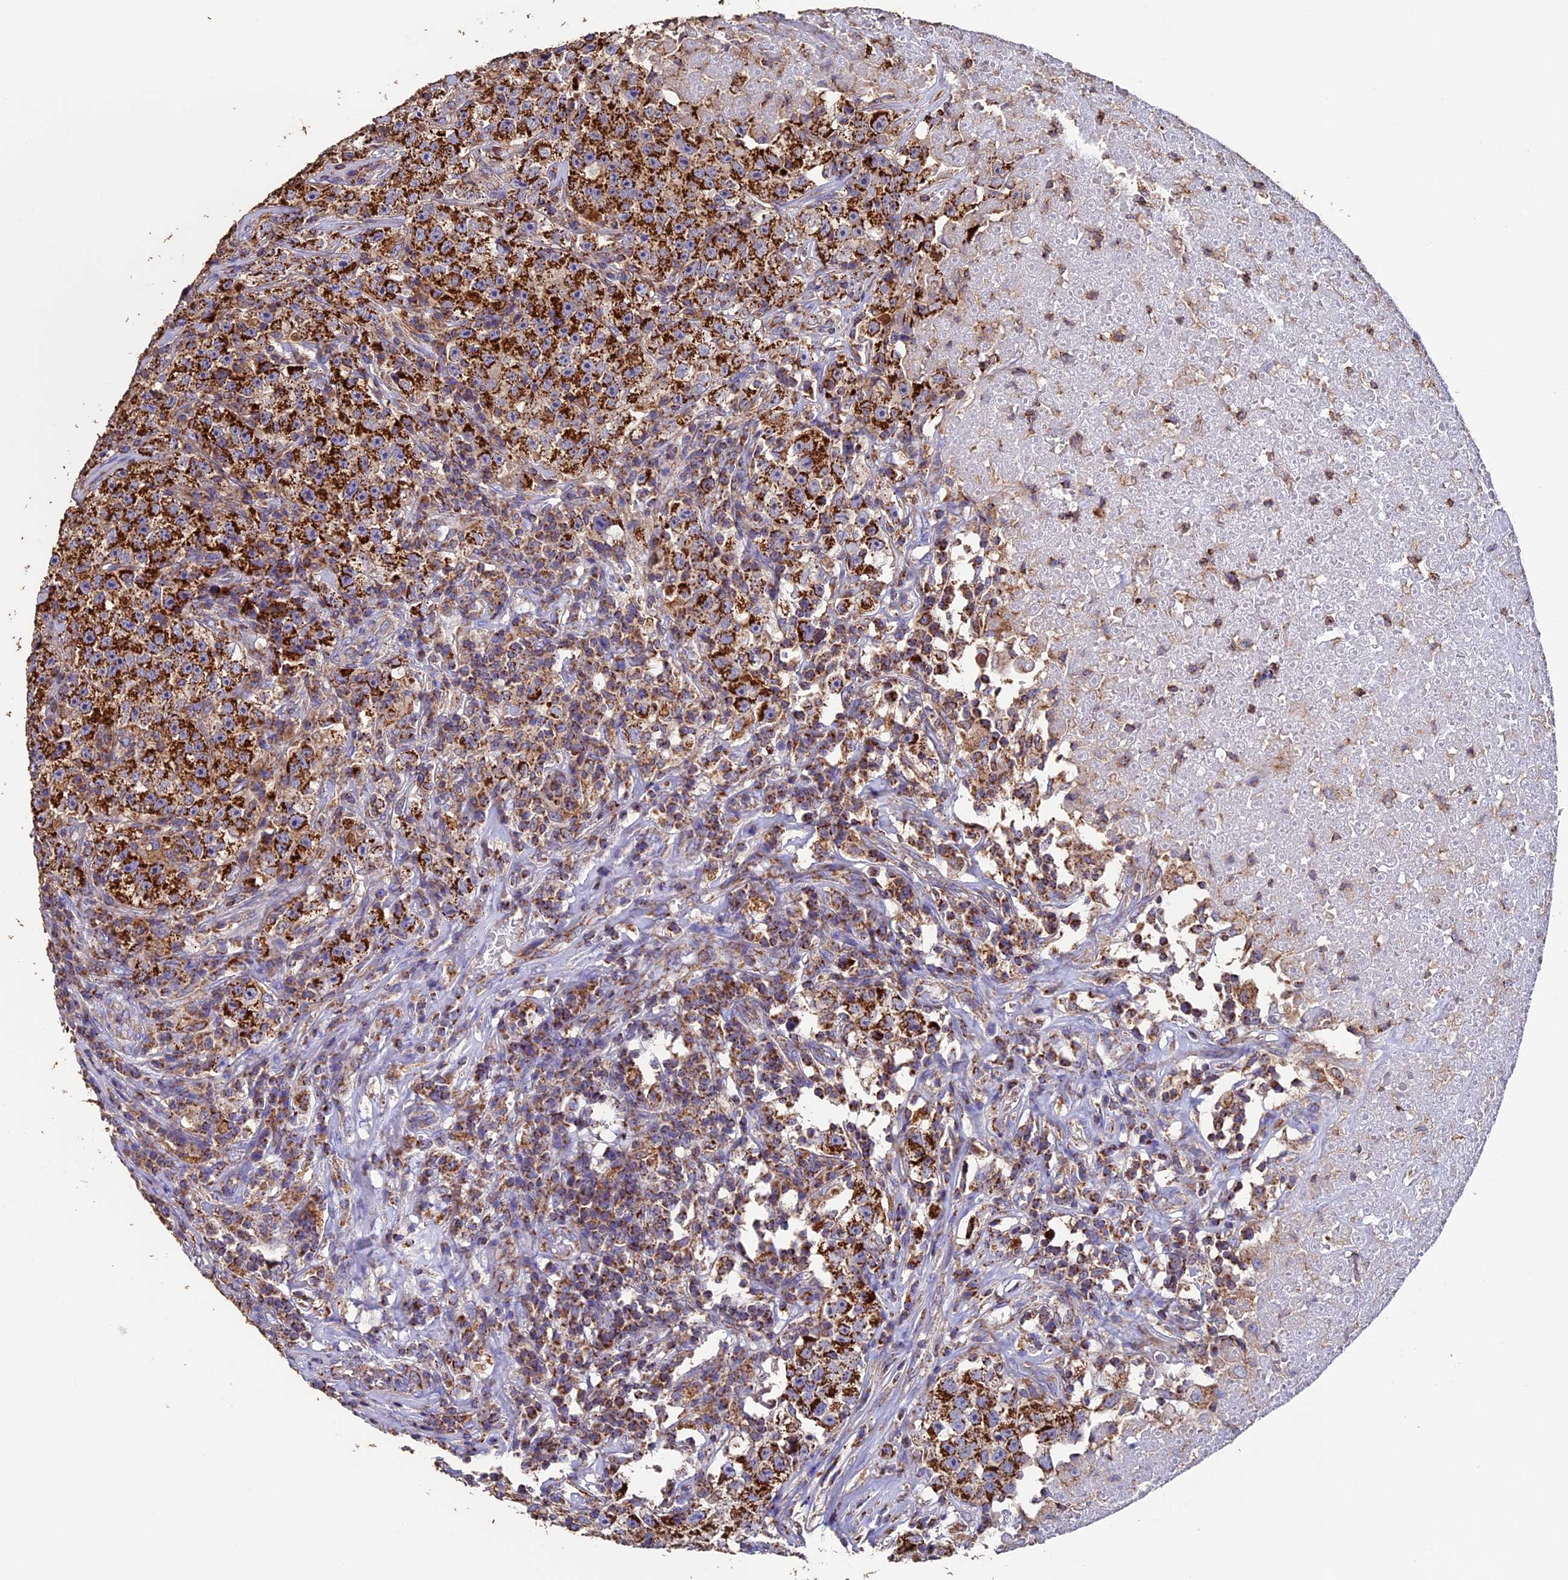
{"staining": {"intensity": "strong", "quantity": ">75%", "location": "cytoplasmic/membranous"}, "tissue": "testis cancer", "cell_type": "Tumor cells", "image_type": "cancer", "snomed": [{"axis": "morphology", "description": "Seminoma, NOS"}, {"axis": "topography", "description": "Testis"}], "caption": "IHC of human seminoma (testis) demonstrates high levels of strong cytoplasmic/membranous positivity in approximately >75% of tumor cells.", "gene": "ADAT1", "patient": {"sex": "male", "age": 22}}